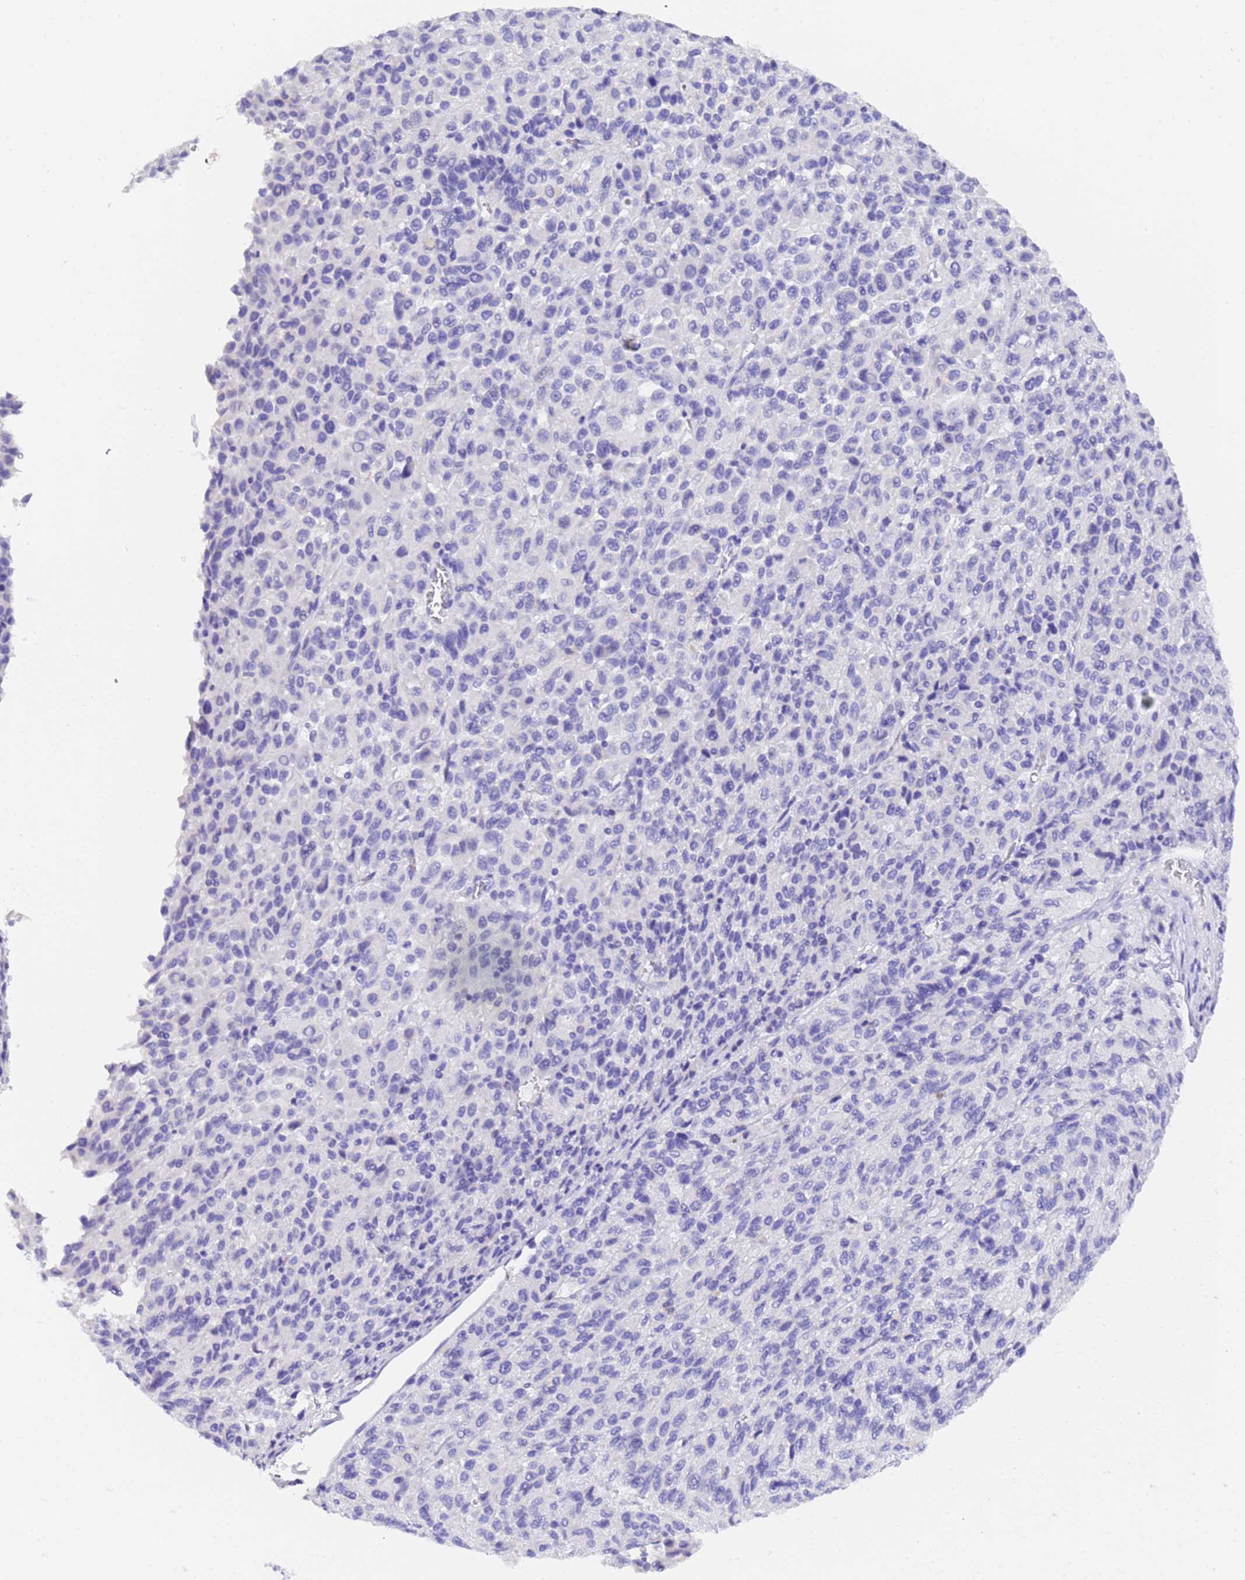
{"staining": {"intensity": "negative", "quantity": "none", "location": "none"}, "tissue": "melanoma", "cell_type": "Tumor cells", "image_type": "cancer", "snomed": [{"axis": "morphology", "description": "Malignant melanoma, Metastatic site"}, {"axis": "topography", "description": "Lung"}], "caption": "Melanoma was stained to show a protein in brown. There is no significant expression in tumor cells.", "gene": "GABRA1", "patient": {"sex": "male", "age": 64}}